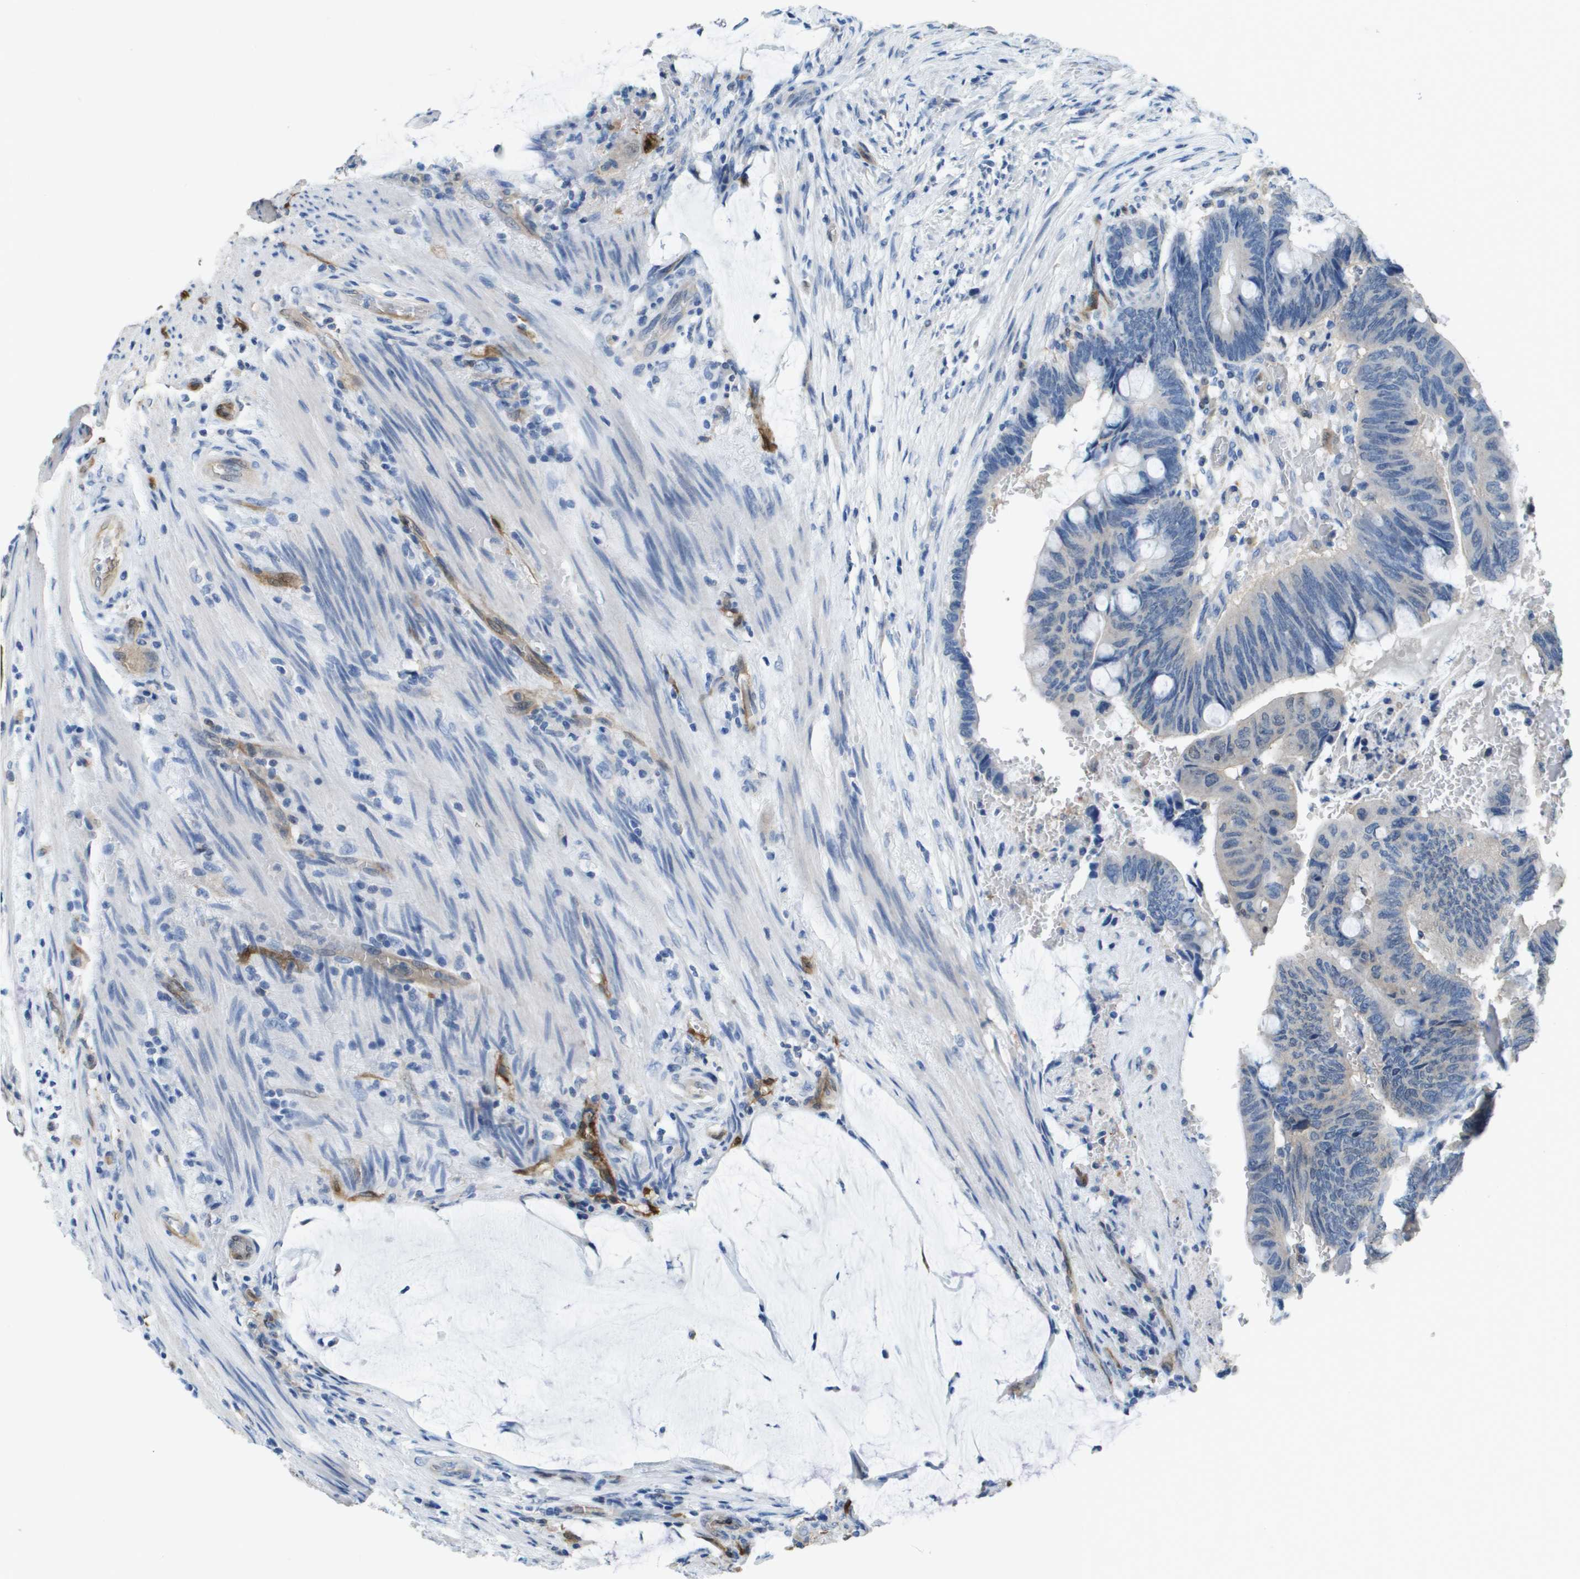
{"staining": {"intensity": "negative", "quantity": "none", "location": "none"}, "tissue": "colorectal cancer", "cell_type": "Tumor cells", "image_type": "cancer", "snomed": [{"axis": "morphology", "description": "Normal tissue, NOS"}, {"axis": "morphology", "description": "Adenocarcinoma, NOS"}, {"axis": "topography", "description": "Rectum"}, {"axis": "topography", "description": "Peripheral nerve tissue"}], "caption": "Adenocarcinoma (colorectal) stained for a protein using IHC exhibits no positivity tumor cells.", "gene": "FABP5", "patient": {"sex": "male", "age": 92}}